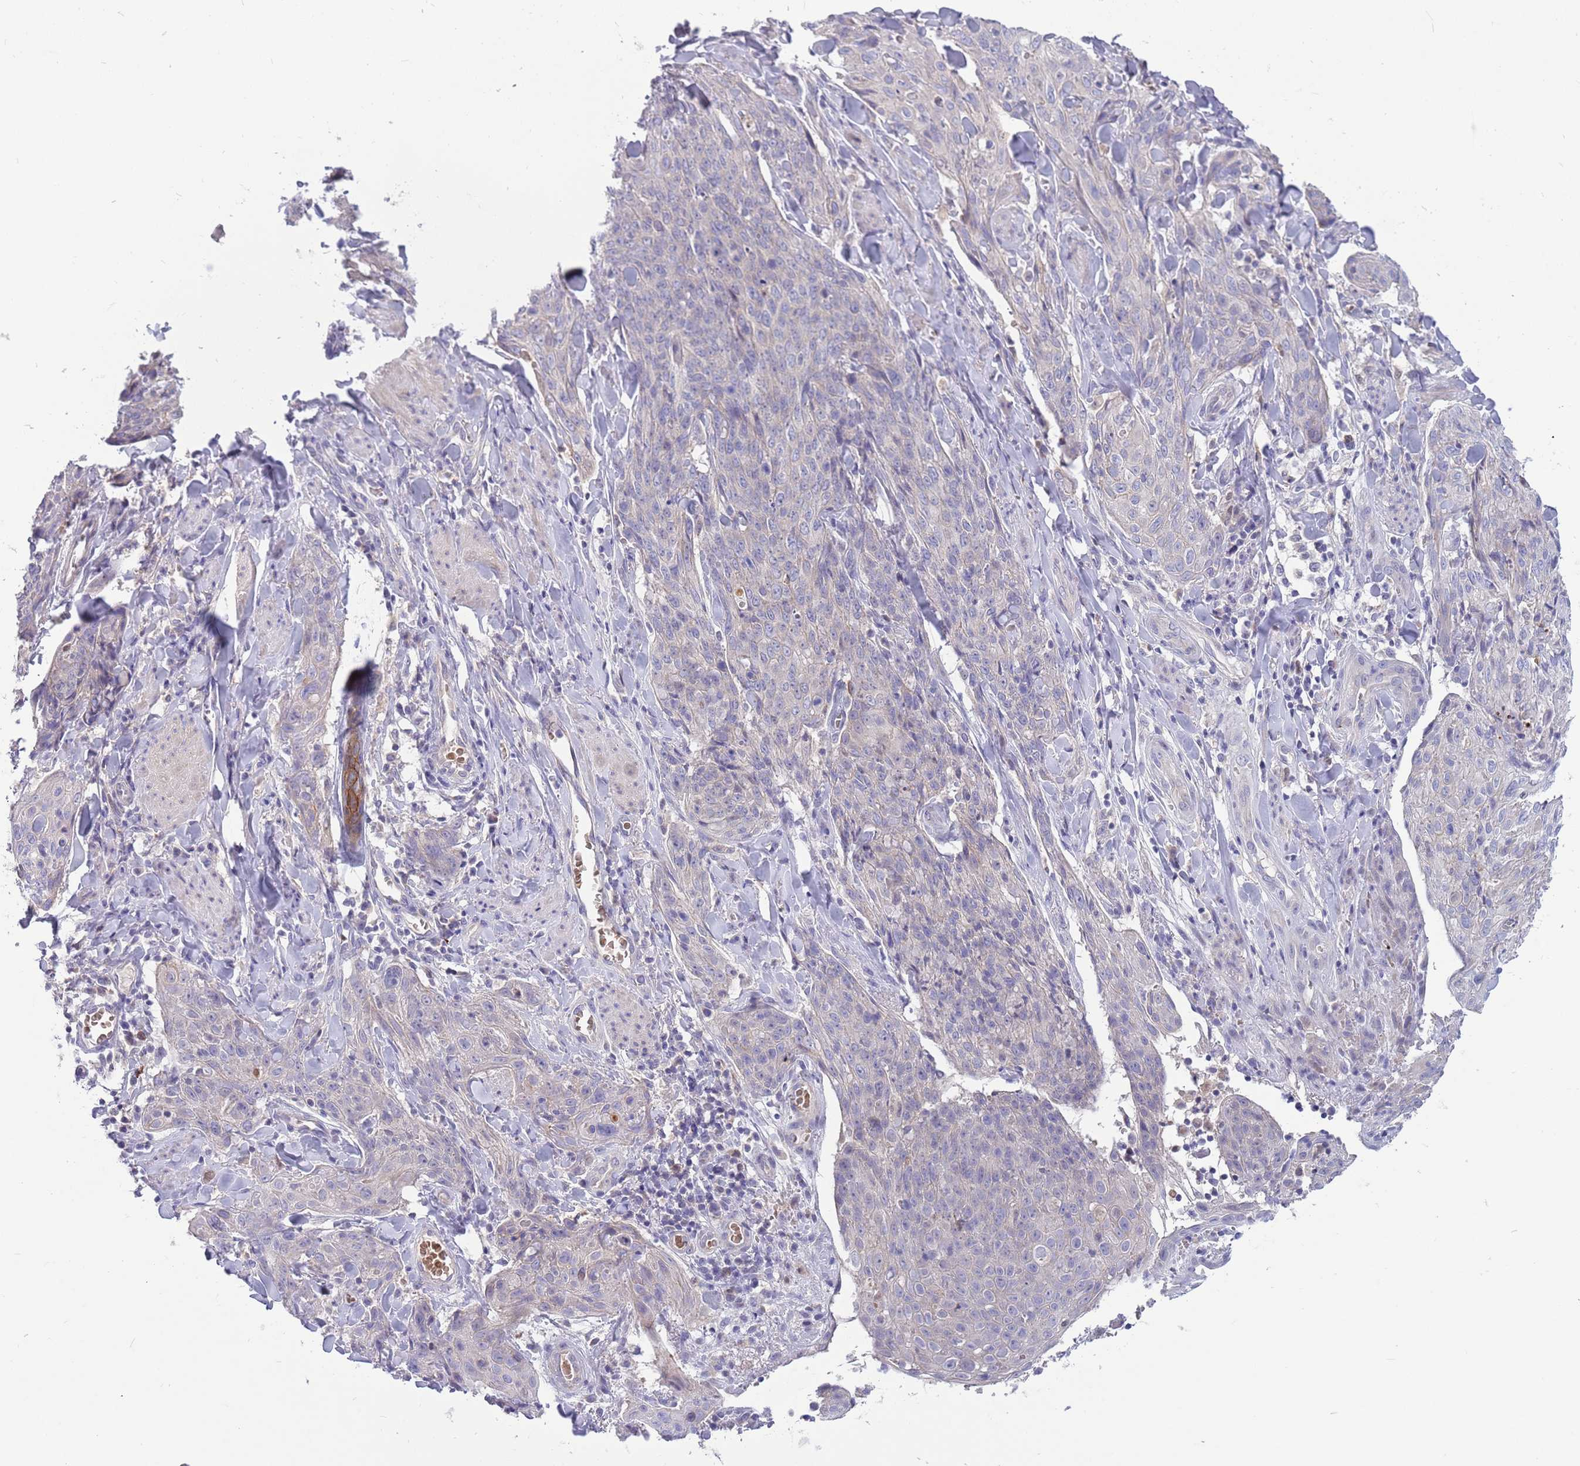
{"staining": {"intensity": "negative", "quantity": "none", "location": "none"}, "tissue": "skin cancer", "cell_type": "Tumor cells", "image_type": "cancer", "snomed": [{"axis": "morphology", "description": "Squamous cell carcinoma, NOS"}, {"axis": "topography", "description": "Skin"}, {"axis": "topography", "description": "Vulva"}], "caption": "Histopathology image shows no protein staining in tumor cells of skin squamous cell carcinoma tissue.", "gene": "DDHD1", "patient": {"sex": "female", "age": 85}}